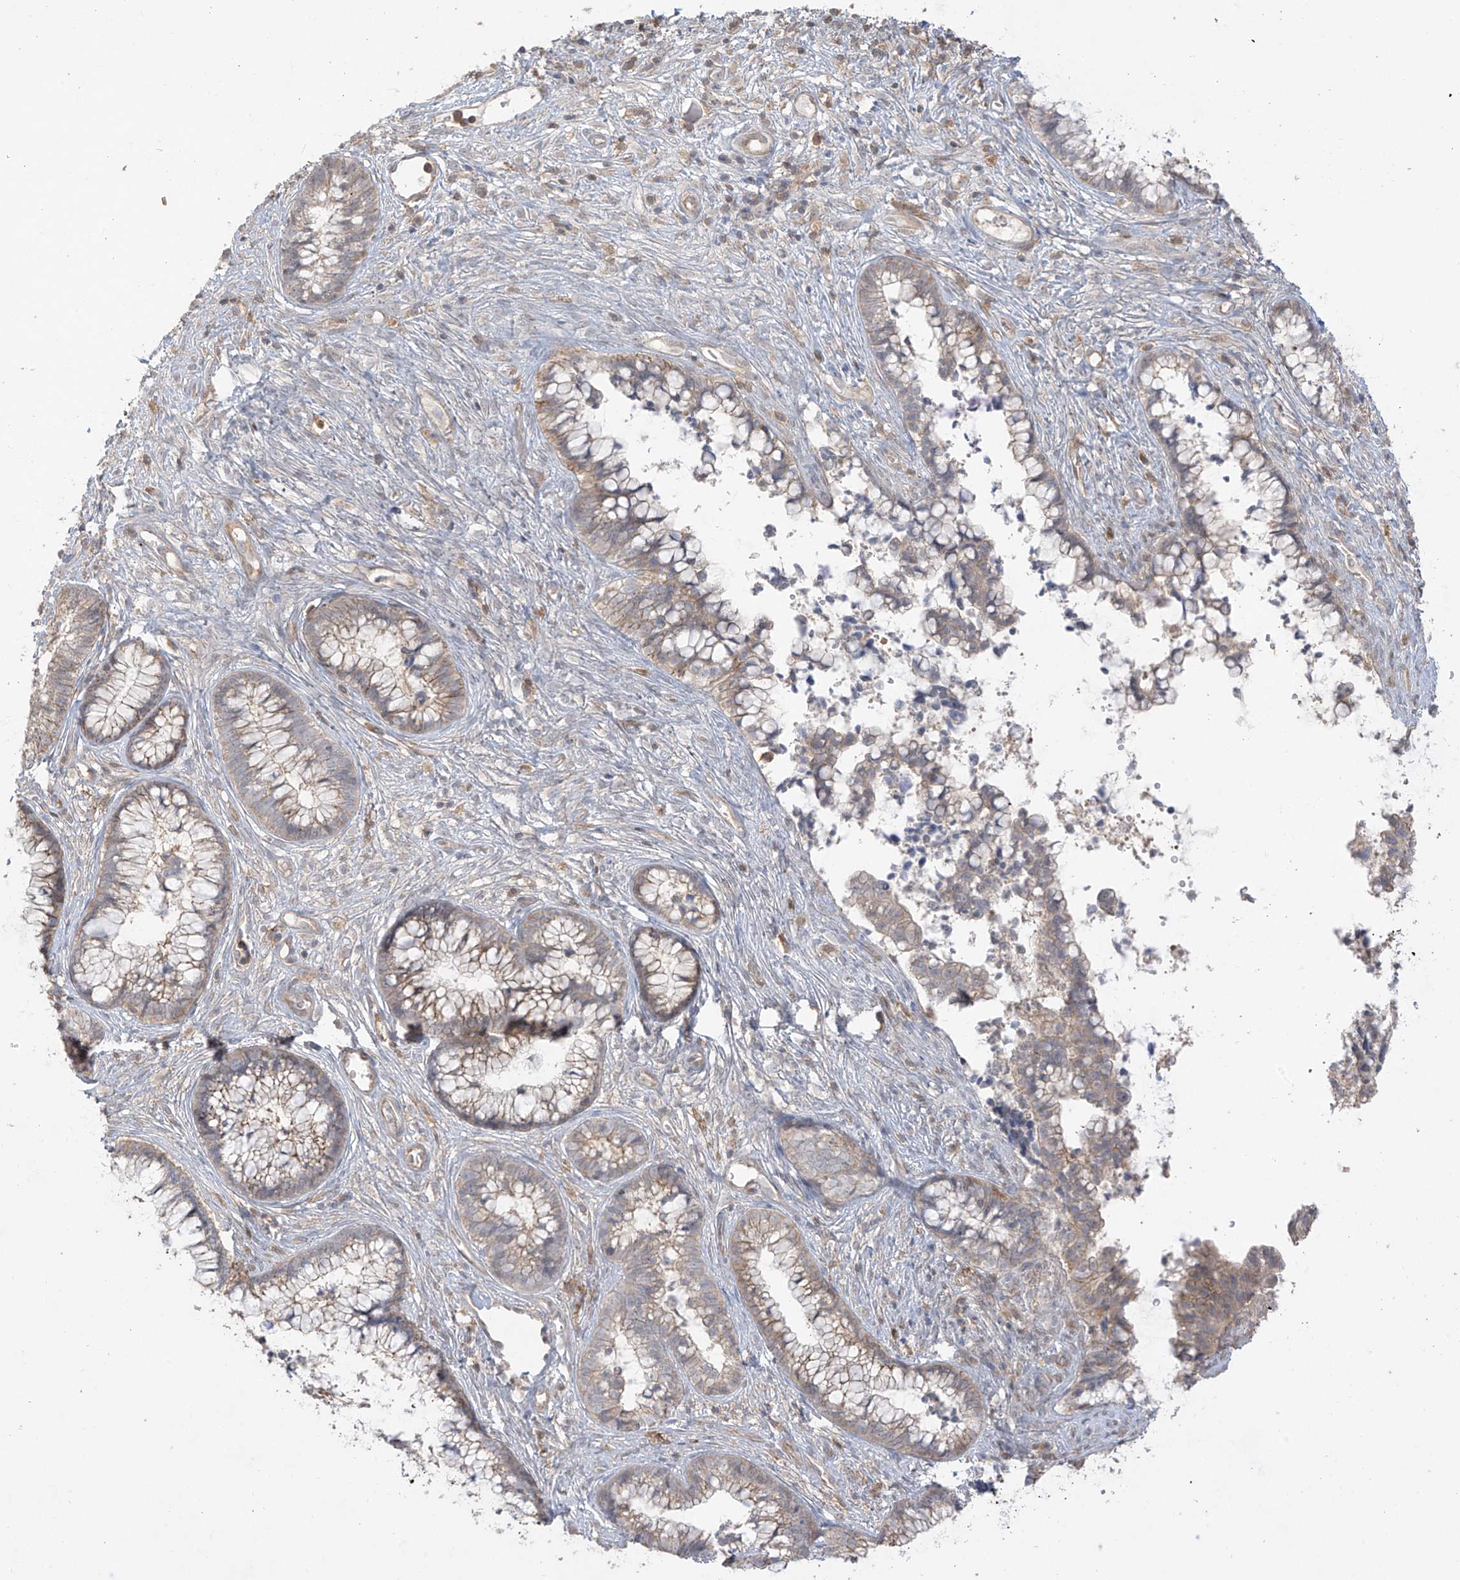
{"staining": {"intensity": "weak", "quantity": "25%-75%", "location": "cytoplasmic/membranous"}, "tissue": "cervical cancer", "cell_type": "Tumor cells", "image_type": "cancer", "snomed": [{"axis": "morphology", "description": "Adenocarcinoma, NOS"}, {"axis": "topography", "description": "Cervix"}], "caption": "Cervical cancer (adenocarcinoma) stained for a protein shows weak cytoplasmic/membranous positivity in tumor cells. (IHC, brightfield microscopy, high magnification).", "gene": "ANGEL2", "patient": {"sex": "female", "age": 44}}